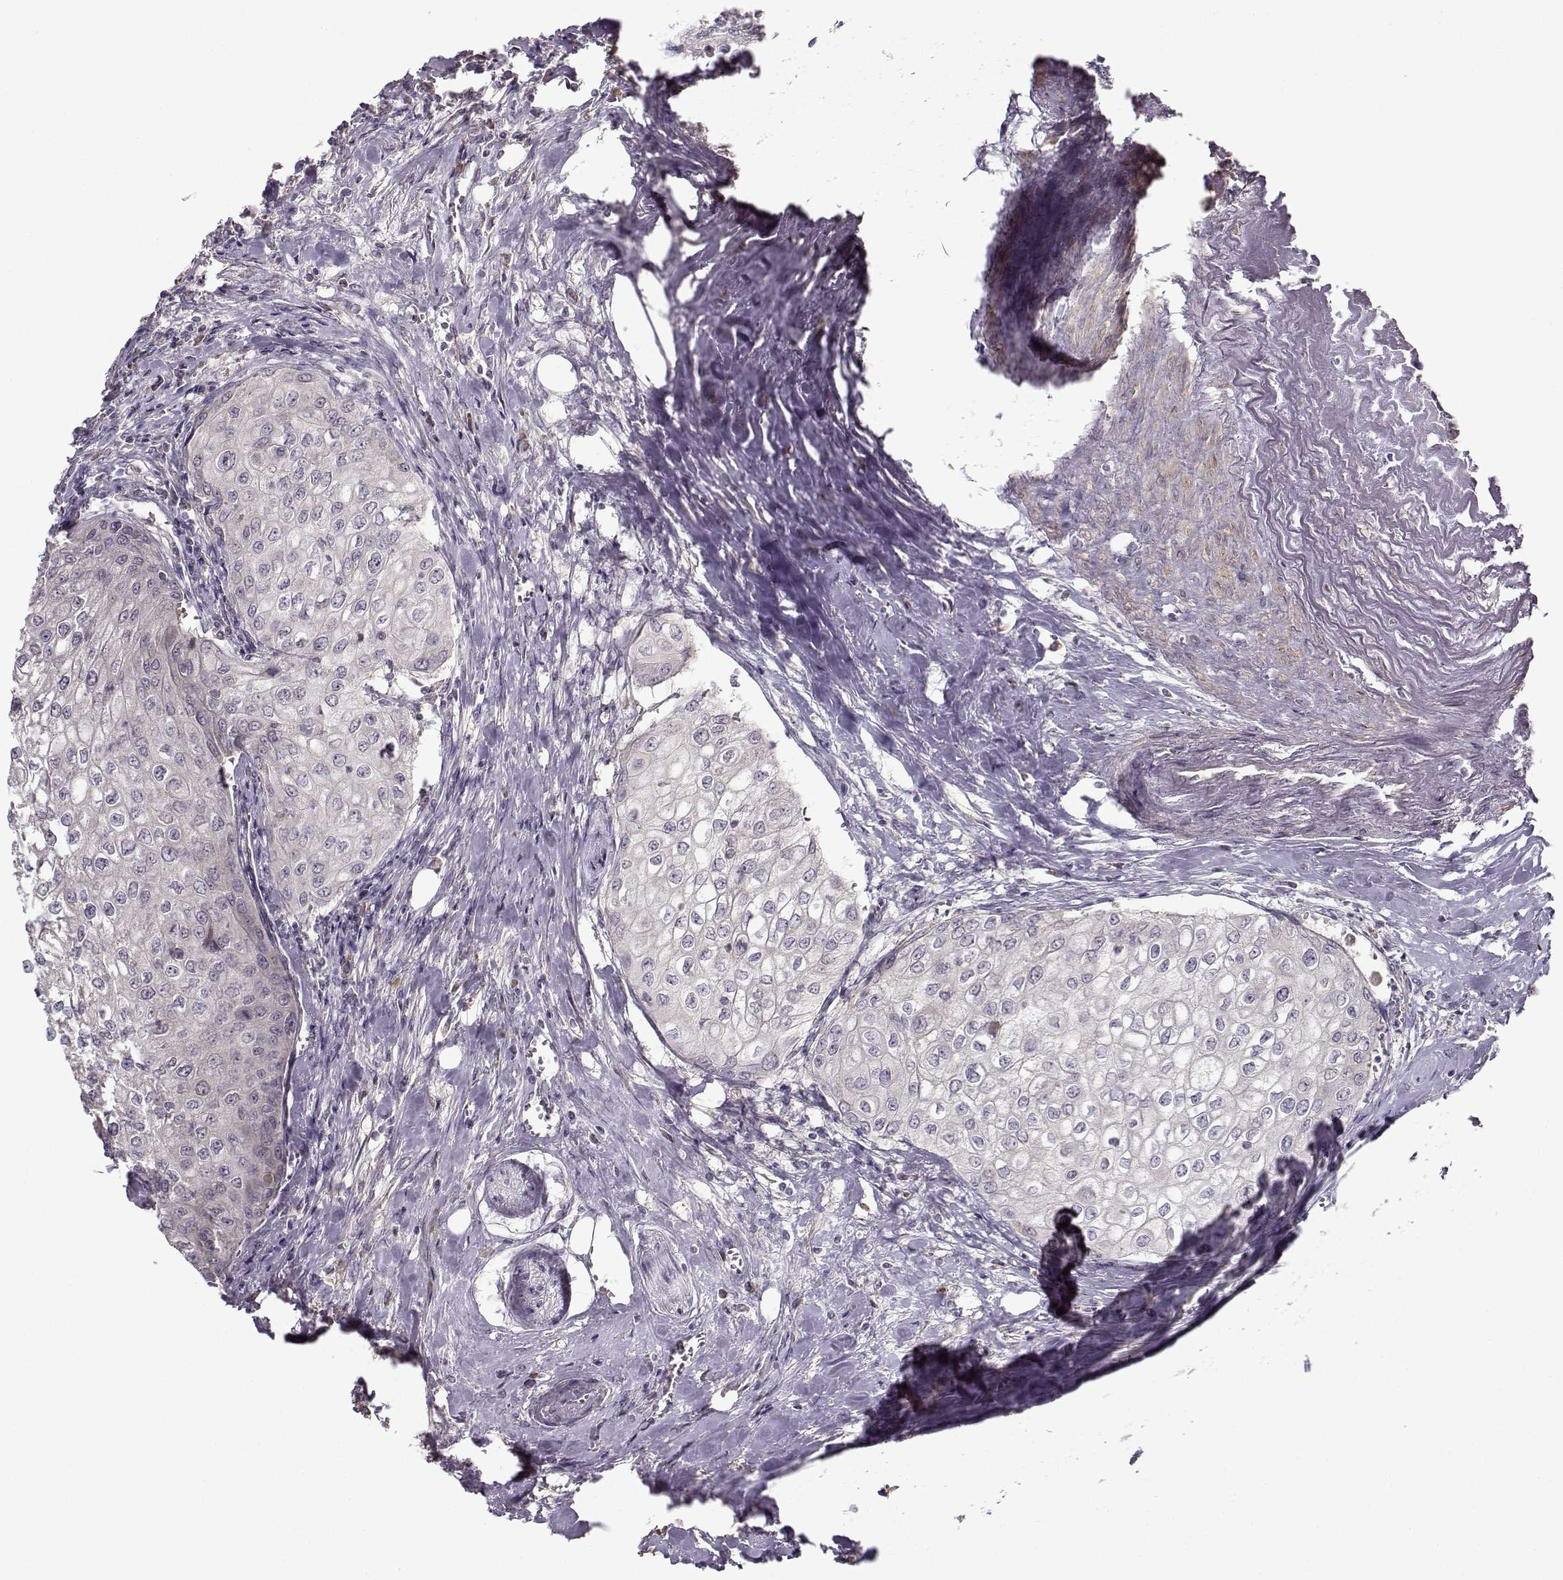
{"staining": {"intensity": "negative", "quantity": "none", "location": "none"}, "tissue": "urothelial cancer", "cell_type": "Tumor cells", "image_type": "cancer", "snomed": [{"axis": "morphology", "description": "Urothelial carcinoma, High grade"}, {"axis": "topography", "description": "Urinary bladder"}], "caption": "The micrograph demonstrates no significant positivity in tumor cells of high-grade urothelial carcinoma.", "gene": "ENTPD8", "patient": {"sex": "male", "age": 62}}